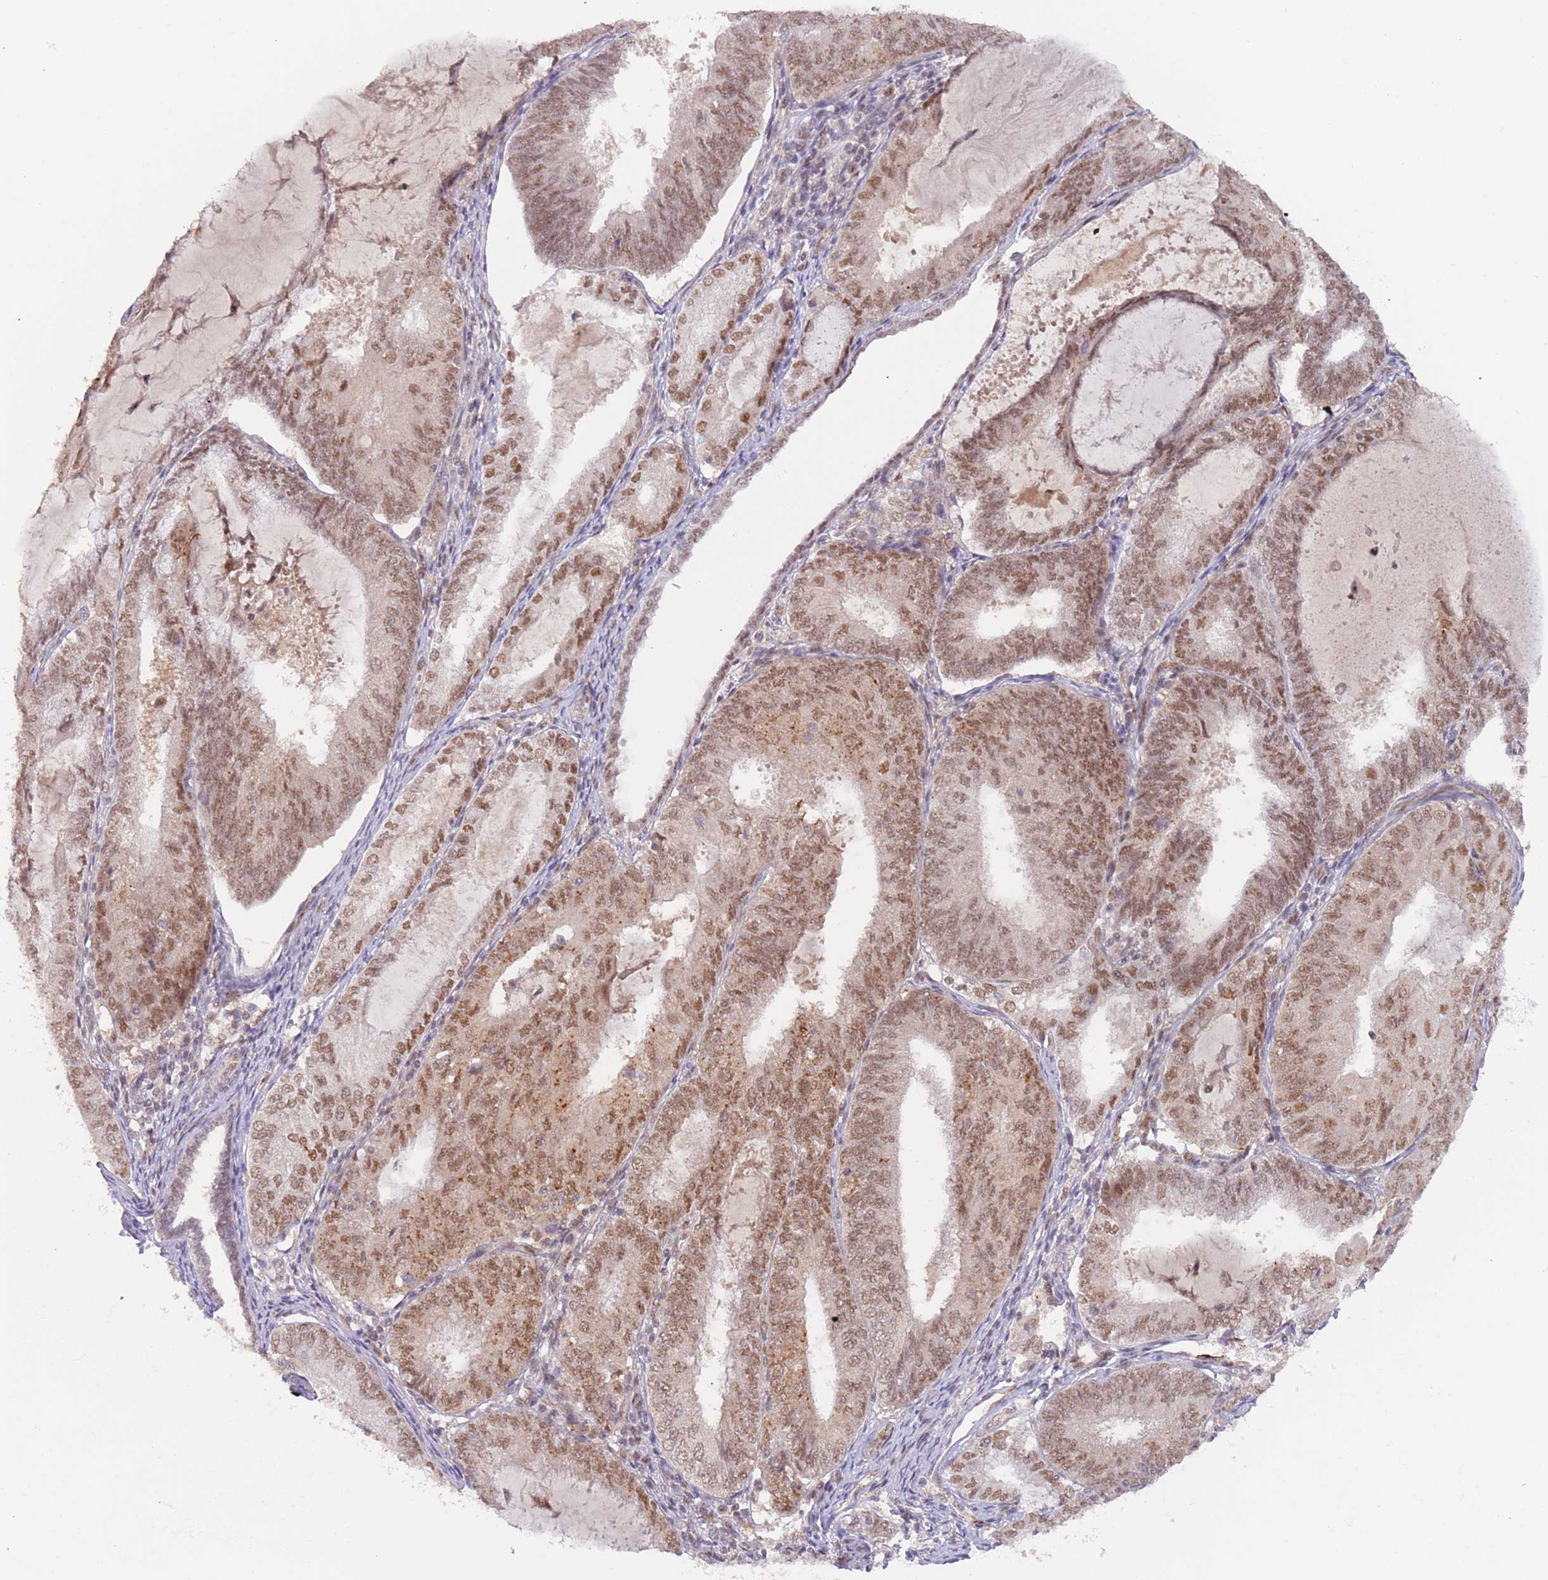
{"staining": {"intensity": "moderate", "quantity": ">75%", "location": "cytoplasmic/membranous,nuclear"}, "tissue": "endometrial cancer", "cell_type": "Tumor cells", "image_type": "cancer", "snomed": [{"axis": "morphology", "description": "Adenocarcinoma, NOS"}, {"axis": "topography", "description": "Endometrium"}], "caption": "DAB (3,3'-diaminobenzidine) immunohistochemical staining of endometrial cancer reveals moderate cytoplasmic/membranous and nuclear protein positivity in approximately >75% of tumor cells.", "gene": "RFXANK", "patient": {"sex": "female", "age": 81}}